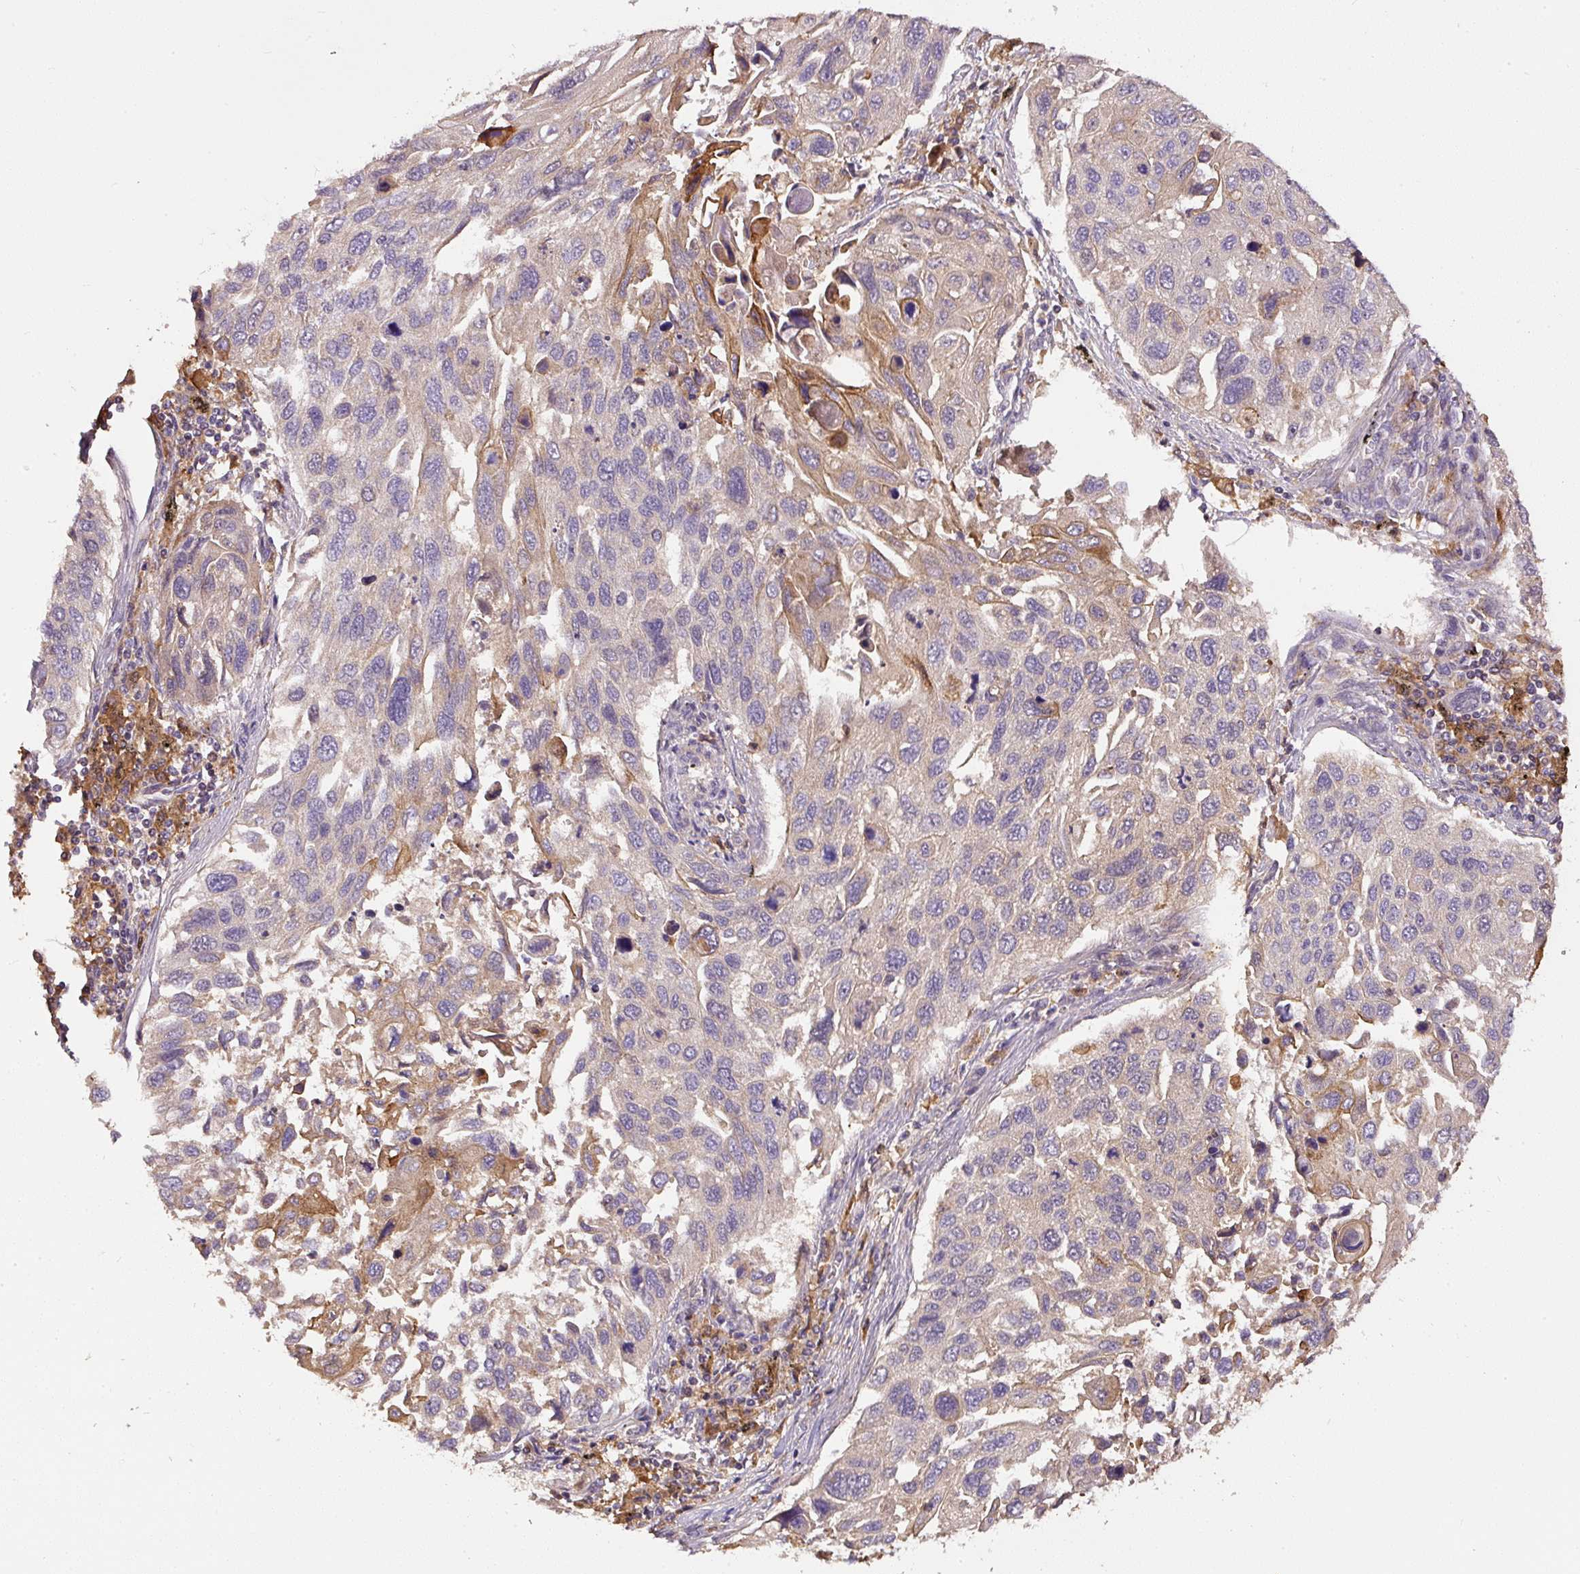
{"staining": {"intensity": "negative", "quantity": "none", "location": "none"}, "tissue": "lung cancer", "cell_type": "Tumor cells", "image_type": "cancer", "snomed": [{"axis": "morphology", "description": "Squamous cell carcinoma, NOS"}, {"axis": "topography", "description": "Lung"}], "caption": "There is no significant staining in tumor cells of squamous cell carcinoma (lung).", "gene": "DAPK1", "patient": {"sex": "male", "age": 62}}